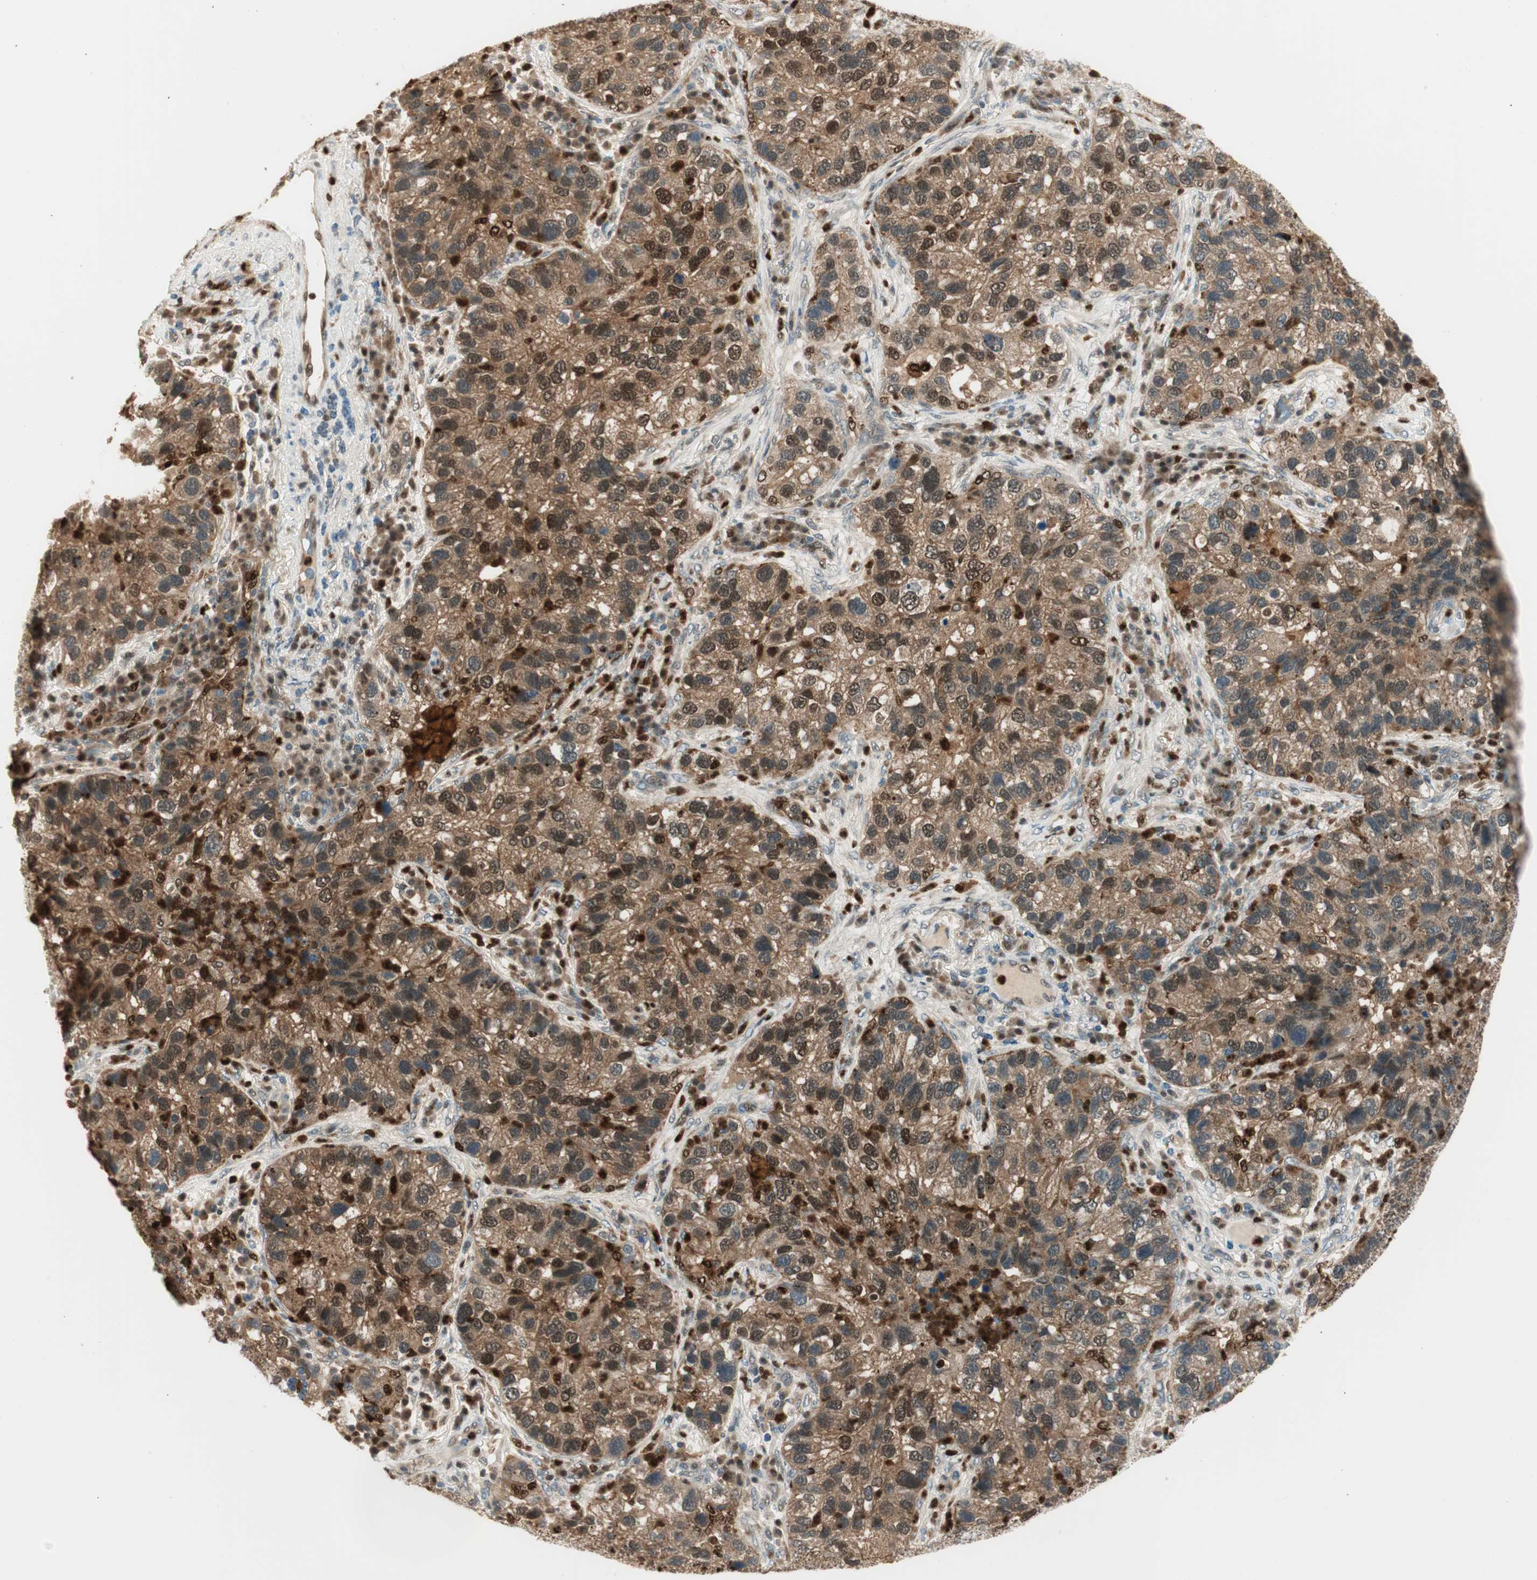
{"staining": {"intensity": "moderate", "quantity": ">75%", "location": "cytoplasmic/membranous,nuclear"}, "tissue": "lung cancer", "cell_type": "Tumor cells", "image_type": "cancer", "snomed": [{"axis": "morphology", "description": "Normal tissue, NOS"}, {"axis": "morphology", "description": "Adenocarcinoma, NOS"}, {"axis": "topography", "description": "Bronchus"}, {"axis": "topography", "description": "Lung"}], "caption": "Immunohistochemistry histopathology image of adenocarcinoma (lung) stained for a protein (brown), which demonstrates medium levels of moderate cytoplasmic/membranous and nuclear expression in about >75% of tumor cells.", "gene": "LTA4H", "patient": {"sex": "male", "age": 54}}